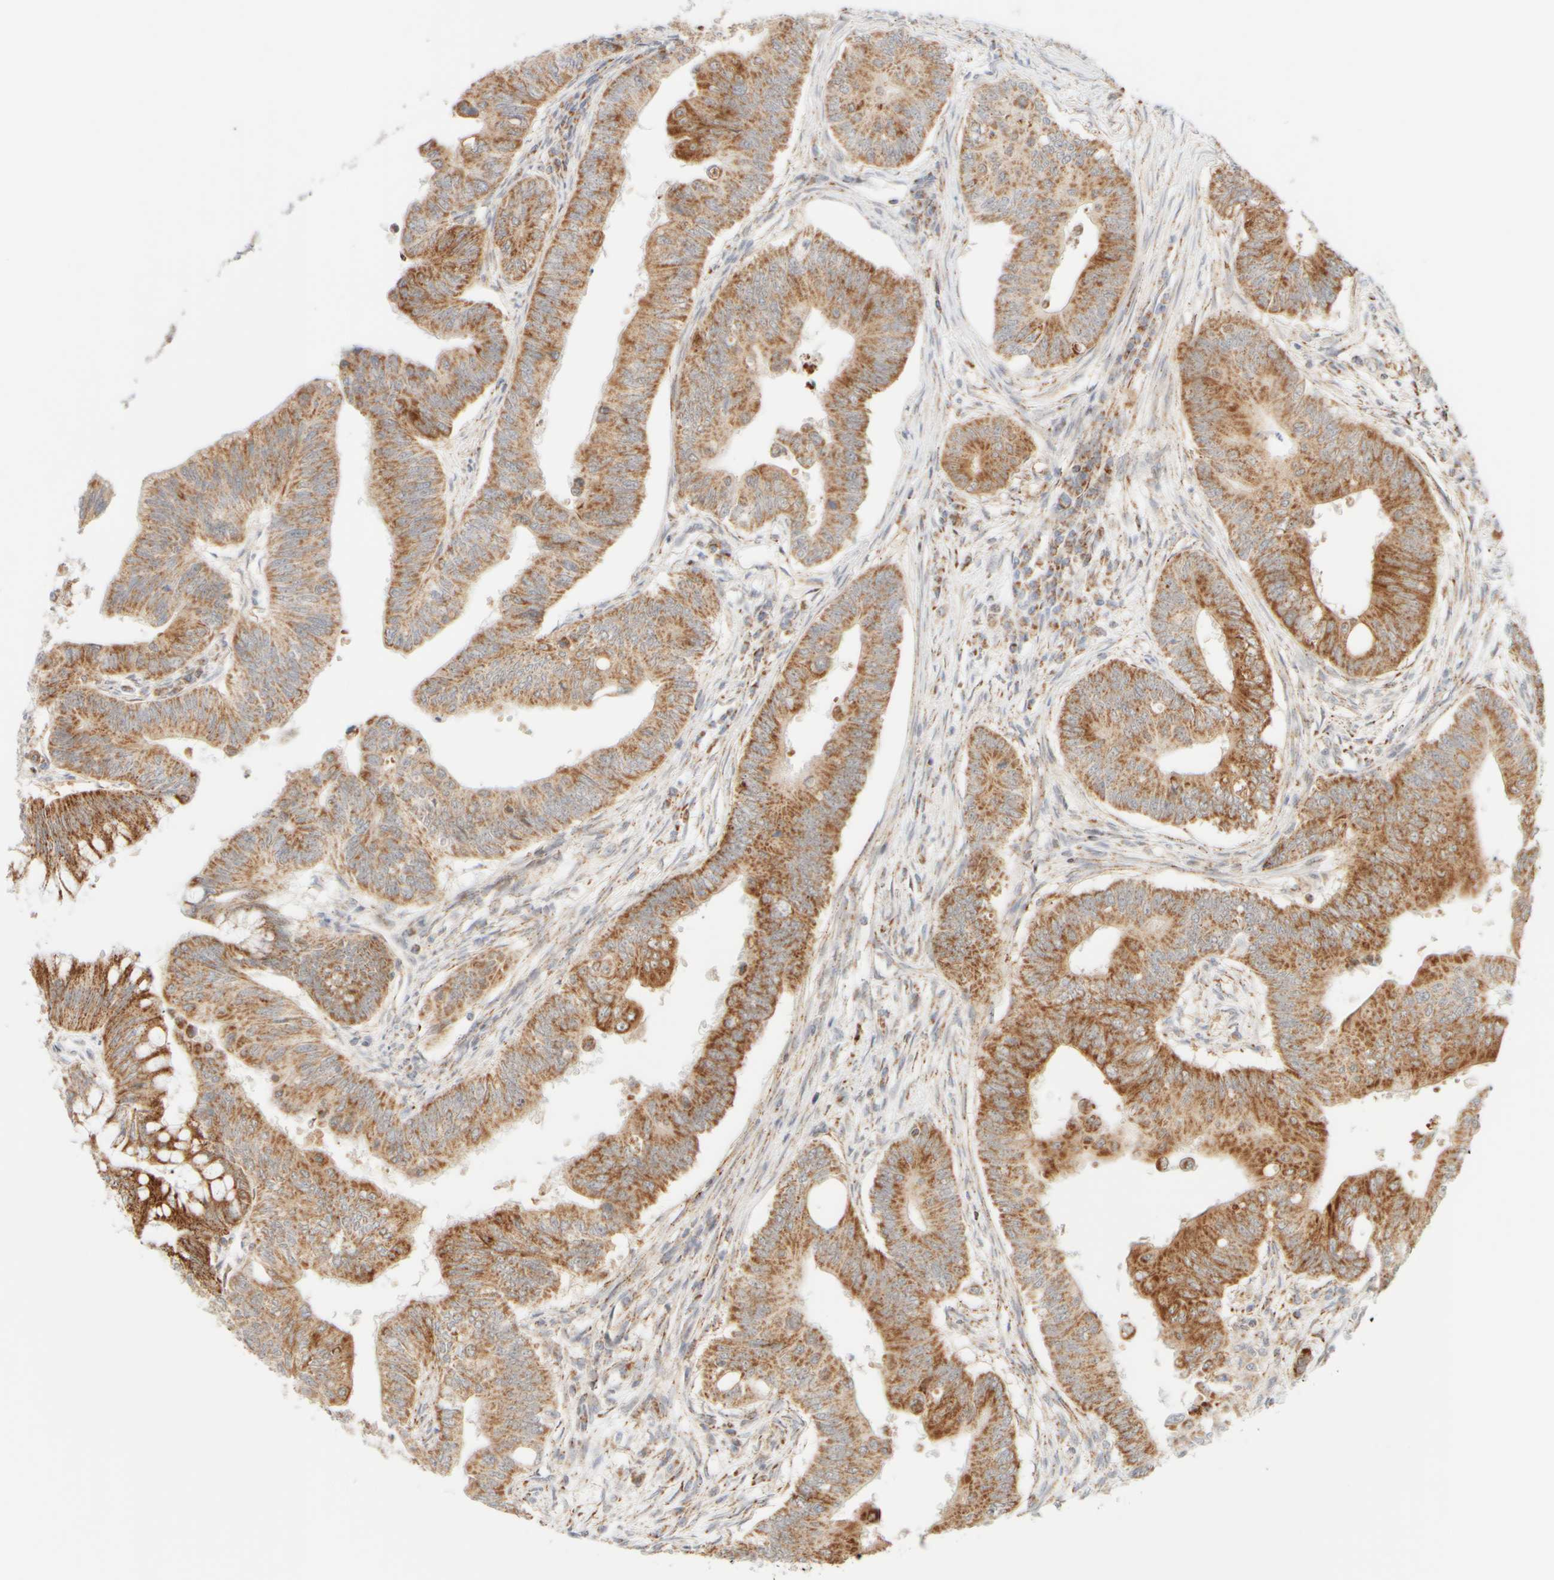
{"staining": {"intensity": "moderate", "quantity": ">75%", "location": "cytoplasmic/membranous"}, "tissue": "colorectal cancer", "cell_type": "Tumor cells", "image_type": "cancer", "snomed": [{"axis": "morphology", "description": "Adenoma, NOS"}, {"axis": "morphology", "description": "Adenocarcinoma, NOS"}, {"axis": "topography", "description": "Colon"}], "caption": "IHC image of colorectal cancer (adenocarcinoma) stained for a protein (brown), which reveals medium levels of moderate cytoplasmic/membranous staining in approximately >75% of tumor cells.", "gene": "PPM1K", "patient": {"sex": "male", "age": 79}}